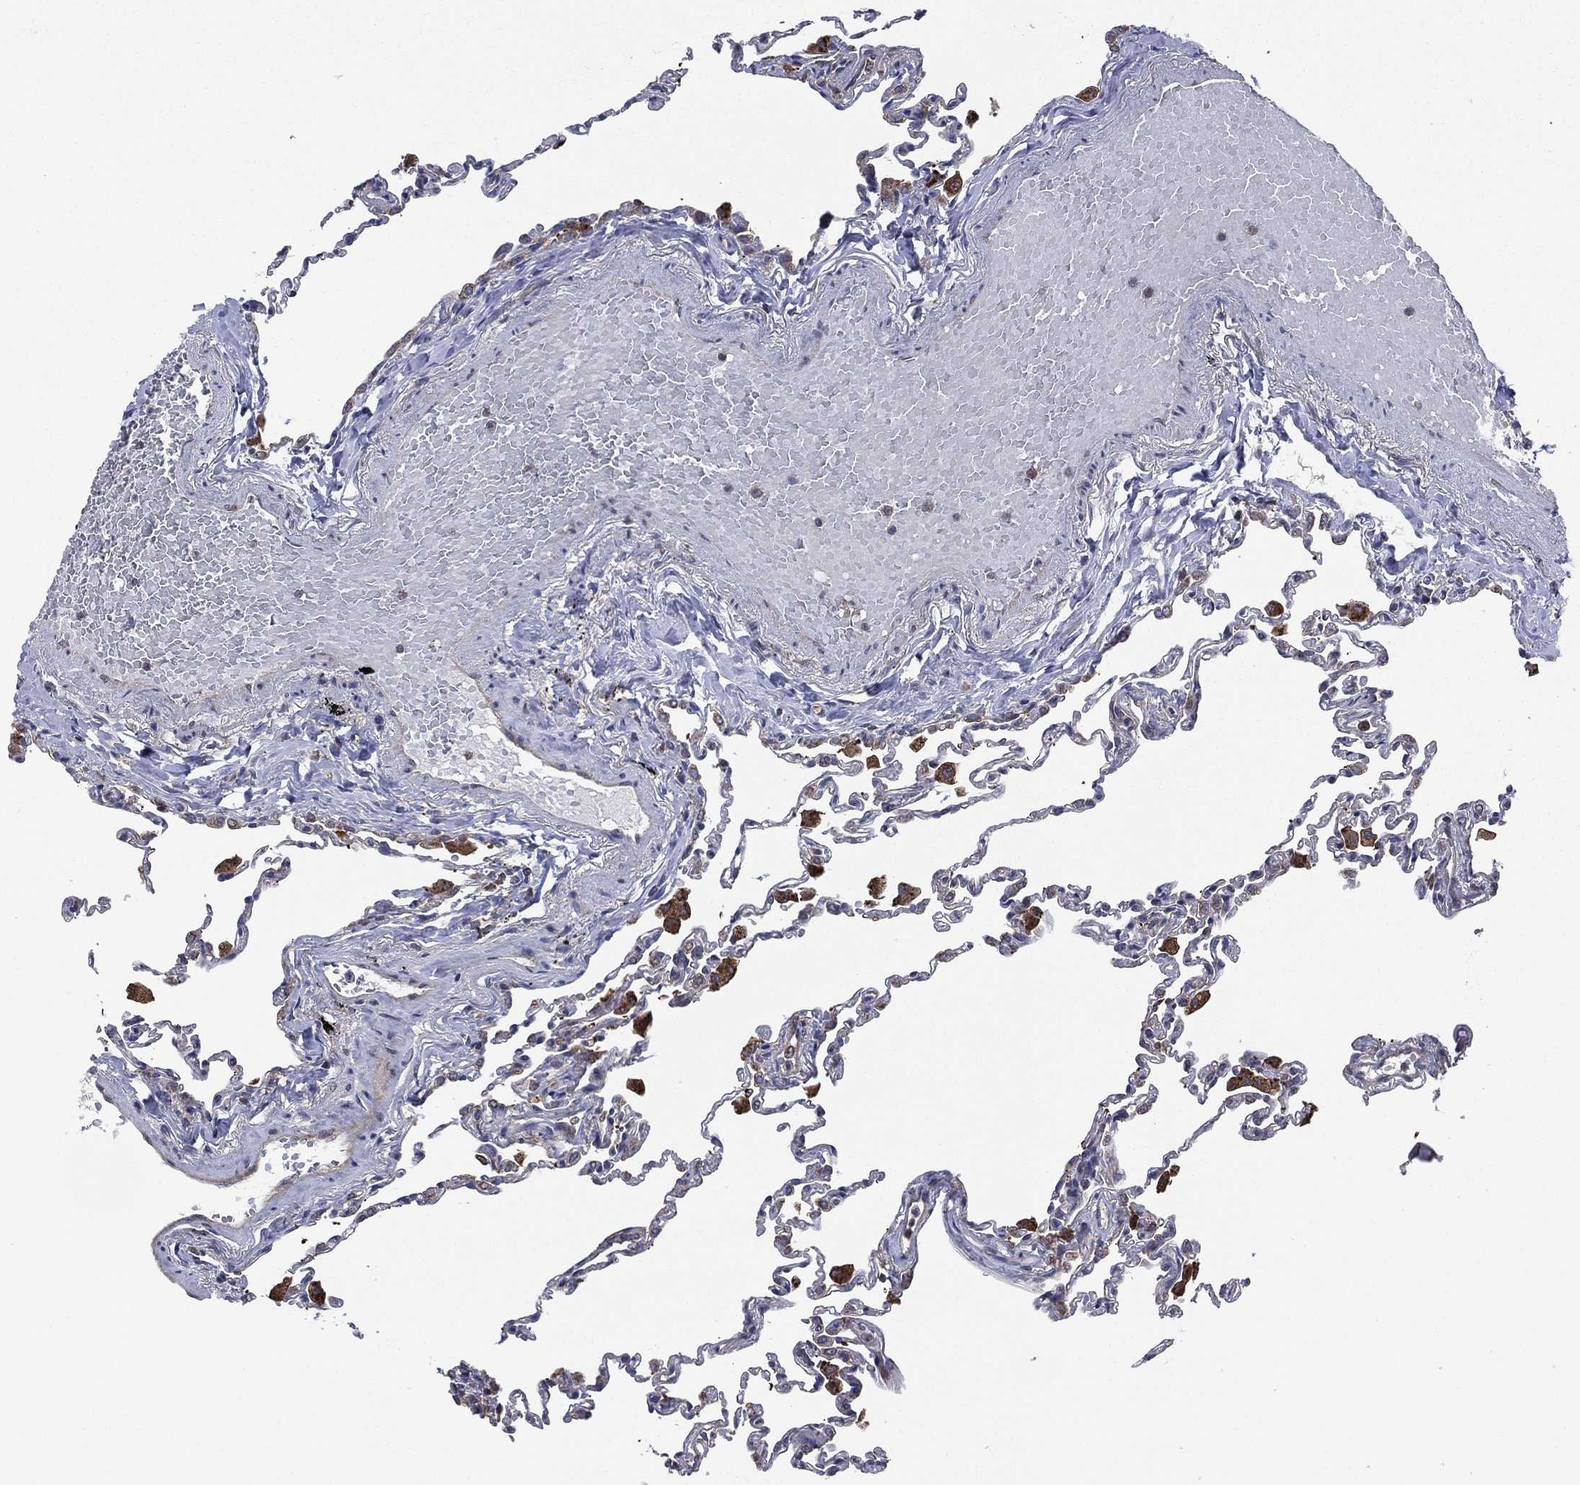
{"staining": {"intensity": "negative", "quantity": "none", "location": "none"}, "tissue": "lung", "cell_type": "Alveolar cells", "image_type": "normal", "snomed": [{"axis": "morphology", "description": "Normal tissue, NOS"}, {"axis": "topography", "description": "Lung"}], "caption": "Immunohistochemistry (IHC) image of benign lung stained for a protein (brown), which shows no staining in alveolar cells. (DAB (3,3'-diaminobenzidine) immunohistochemistry (IHC) visualized using brightfield microscopy, high magnification).", "gene": "C2orf76", "patient": {"sex": "female", "age": 57}}